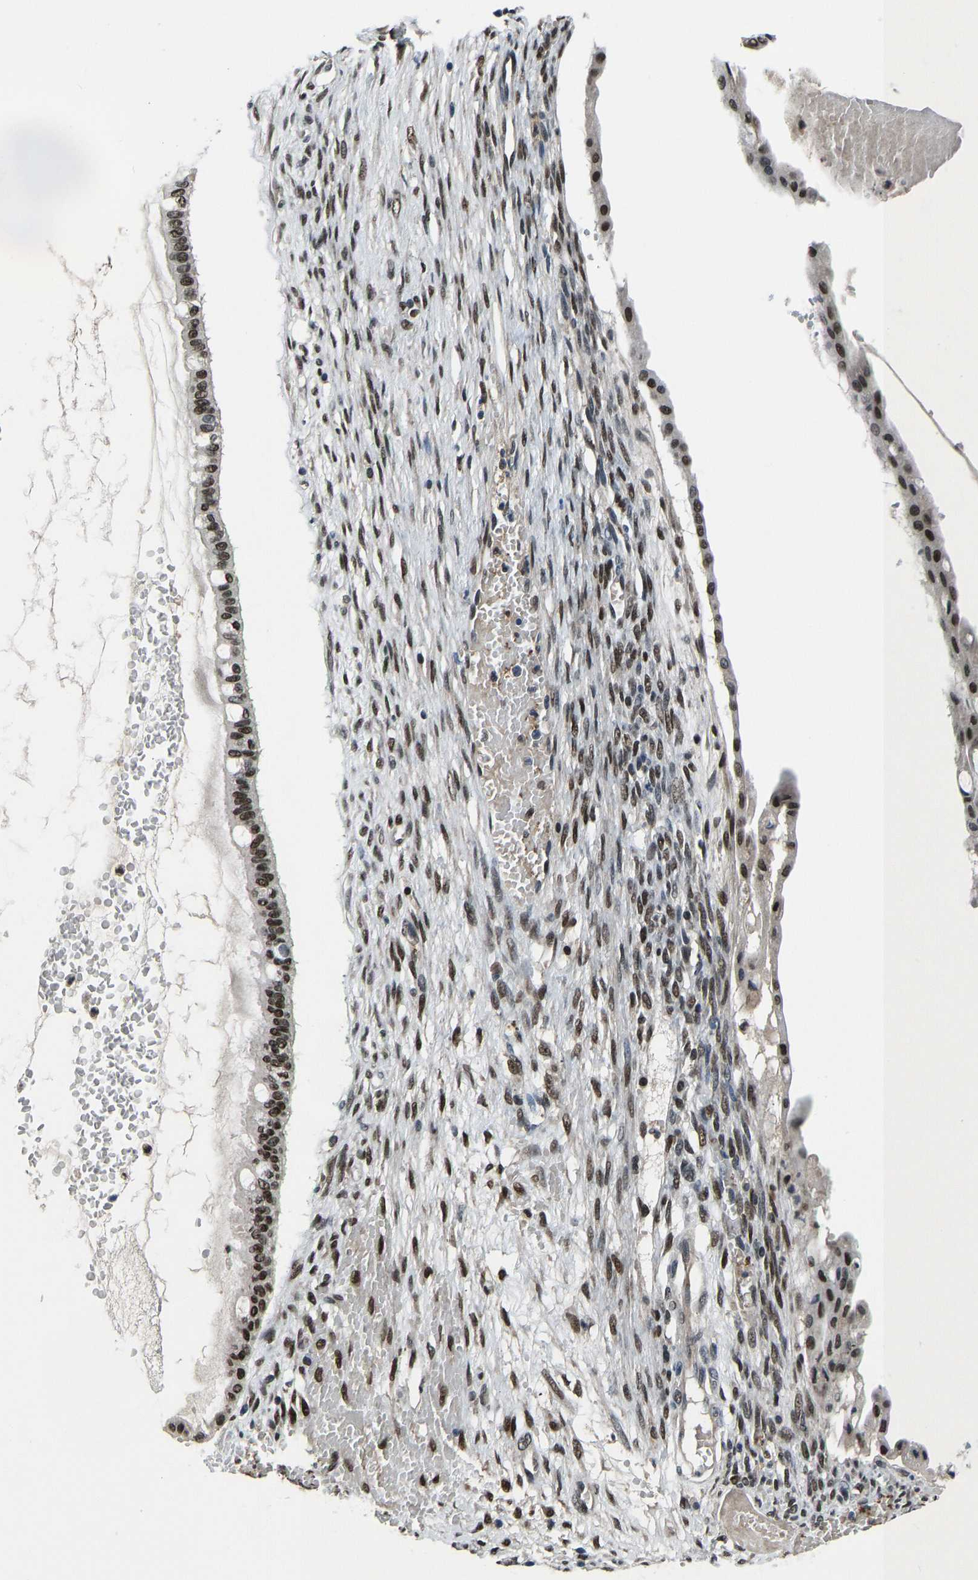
{"staining": {"intensity": "moderate", "quantity": ">75%", "location": "nuclear"}, "tissue": "ovarian cancer", "cell_type": "Tumor cells", "image_type": "cancer", "snomed": [{"axis": "morphology", "description": "Cystadenocarcinoma, mucinous, NOS"}, {"axis": "topography", "description": "Ovary"}], "caption": "Moderate nuclear staining for a protein is seen in about >75% of tumor cells of mucinous cystadenocarcinoma (ovarian) using IHC.", "gene": "FOS", "patient": {"sex": "female", "age": 73}}